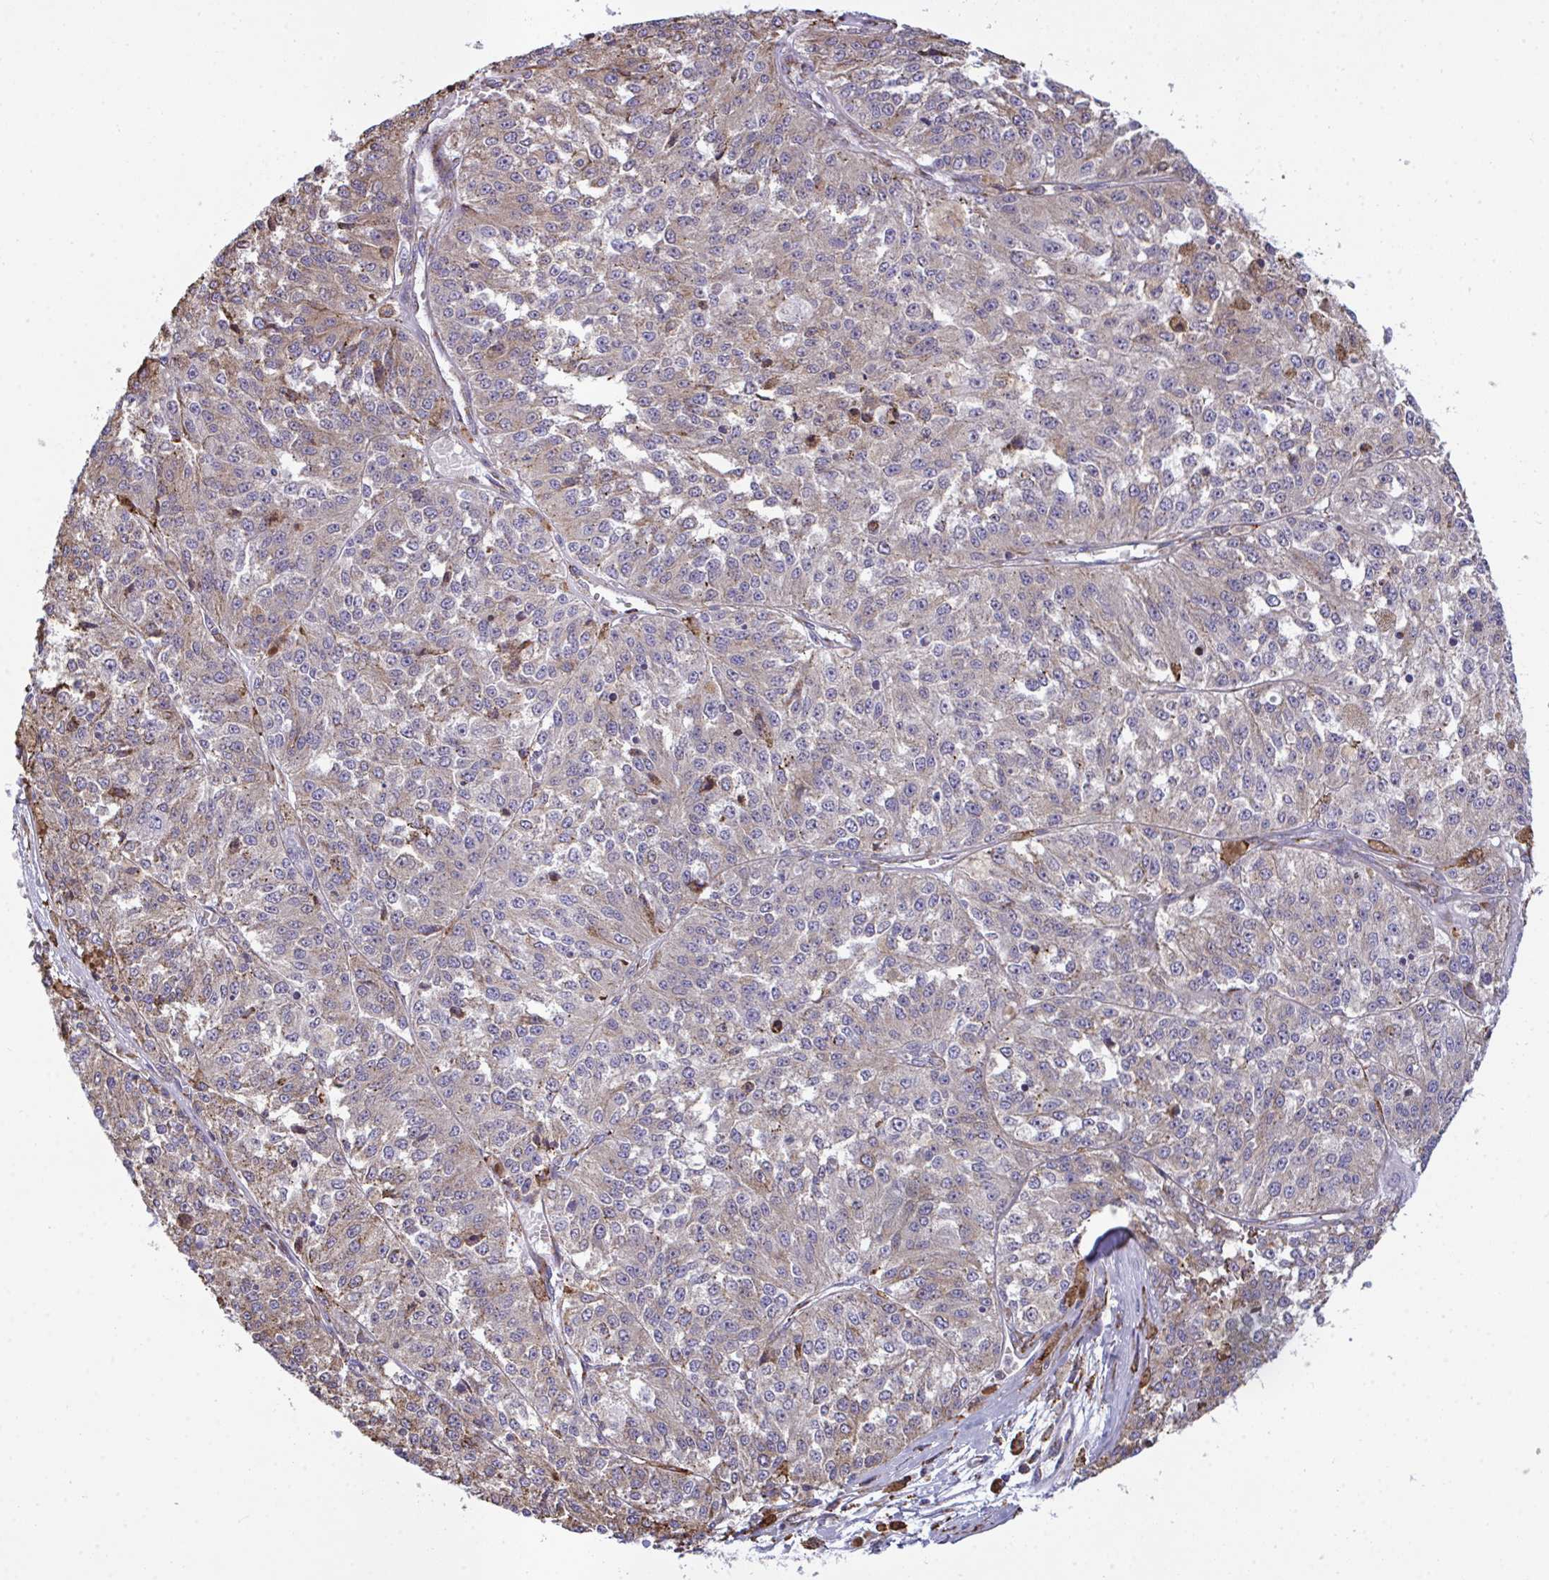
{"staining": {"intensity": "weak", "quantity": "25%-75%", "location": "cytoplasmic/membranous"}, "tissue": "melanoma", "cell_type": "Tumor cells", "image_type": "cancer", "snomed": [{"axis": "morphology", "description": "Malignant melanoma, Metastatic site"}, {"axis": "topography", "description": "Lymph node"}], "caption": "Human melanoma stained for a protein (brown) demonstrates weak cytoplasmic/membranous positive expression in about 25%-75% of tumor cells.", "gene": "PEAK3", "patient": {"sex": "female", "age": 64}}